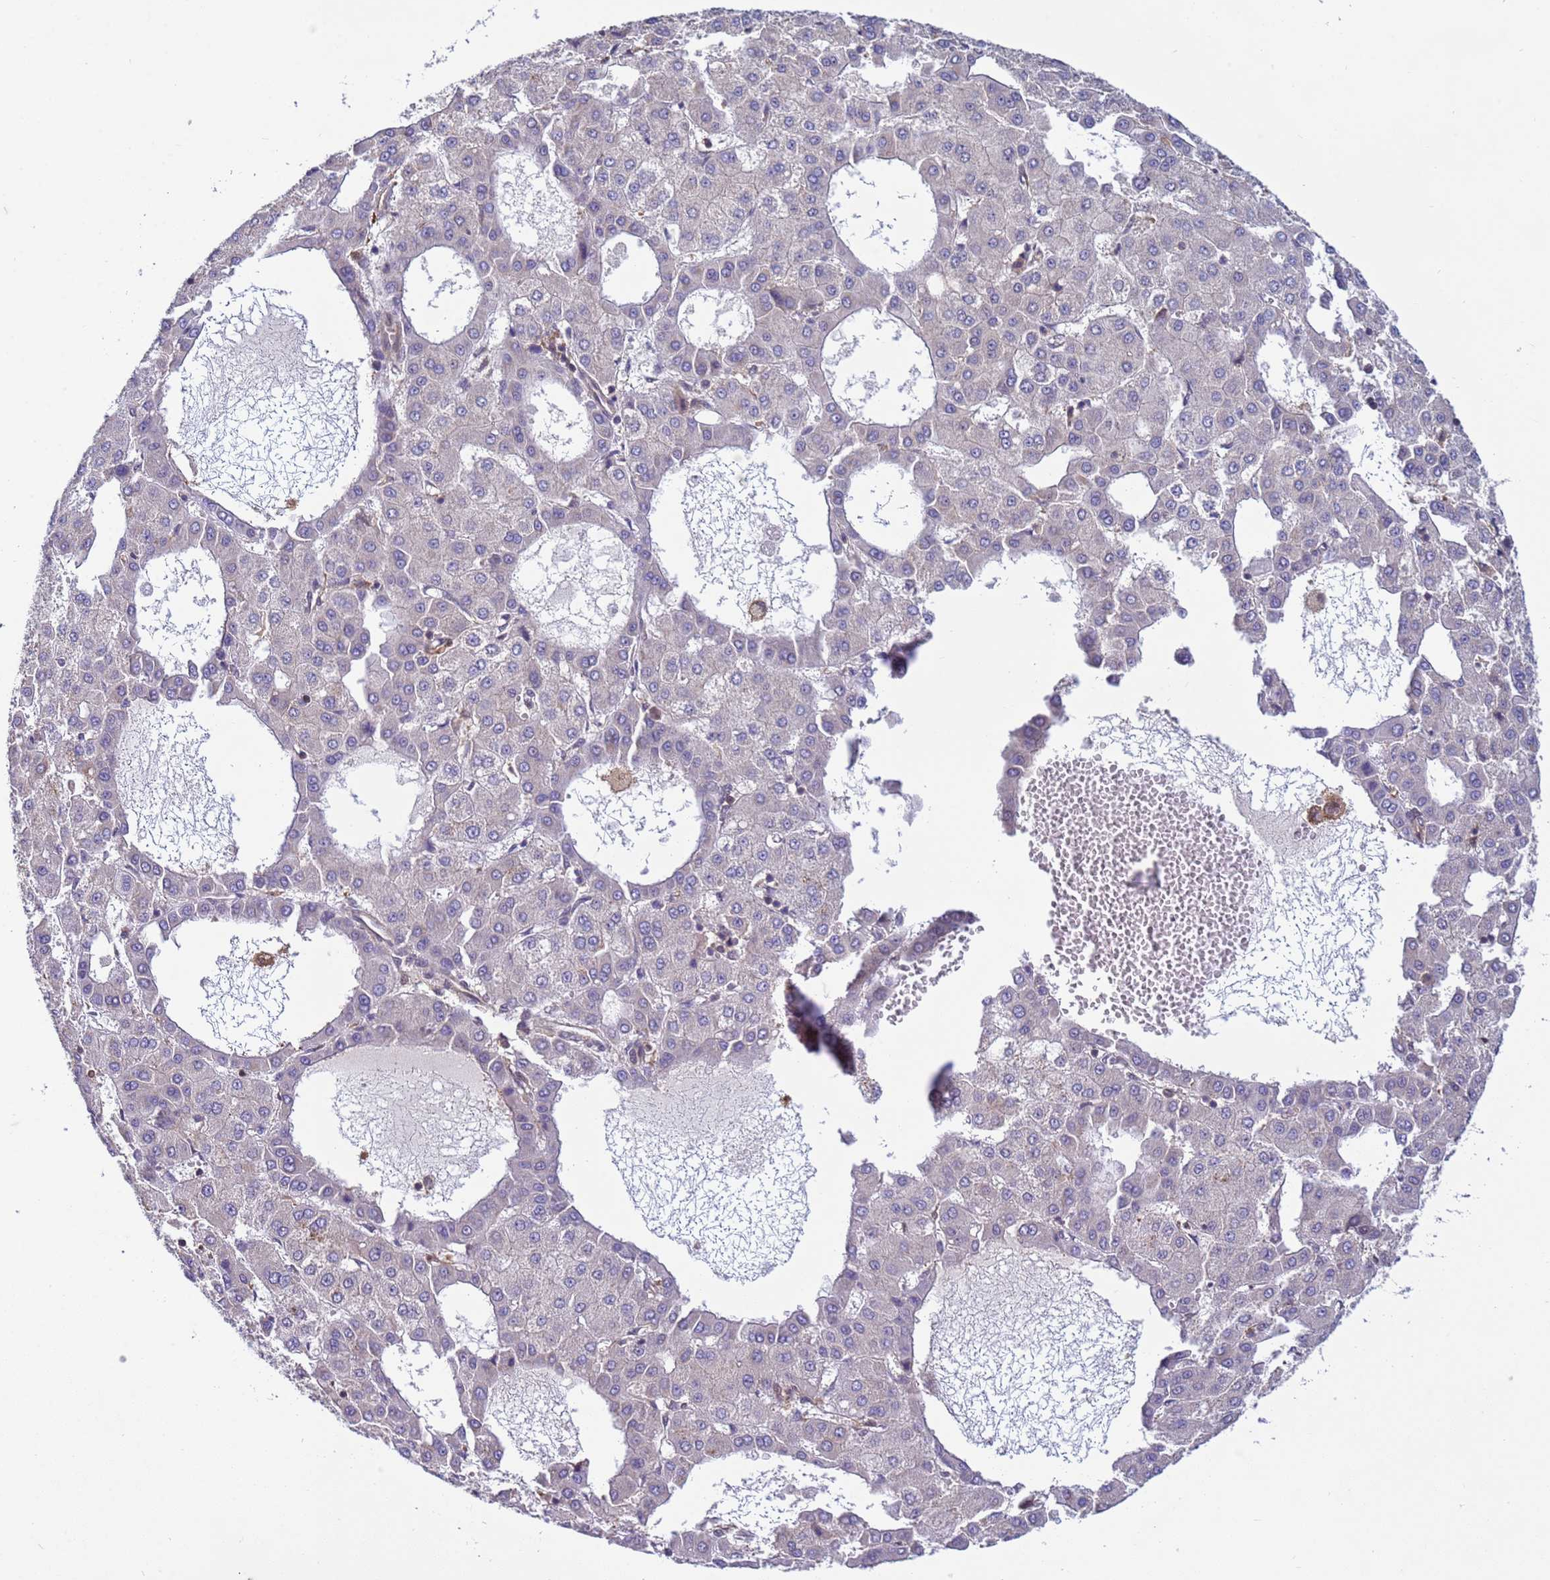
{"staining": {"intensity": "negative", "quantity": "none", "location": "none"}, "tissue": "liver cancer", "cell_type": "Tumor cells", "image_type": "cancer", "snomed": [{"axis": "morphology", "description": "Carcinoma, Hepatocellular, NOS"}, {"axis": "topography", "description": "Liver"}], "caption": "Tumor cells show no significant protein expression in hepatocellular carcinoma (liver). (DAB (3,3'-diaminobenzidine) immunohistochemistry (IHC) with hematoxylin counter stain).", "gene": "NPEPPS", "patient": {"sex": "male", "age": 47}}